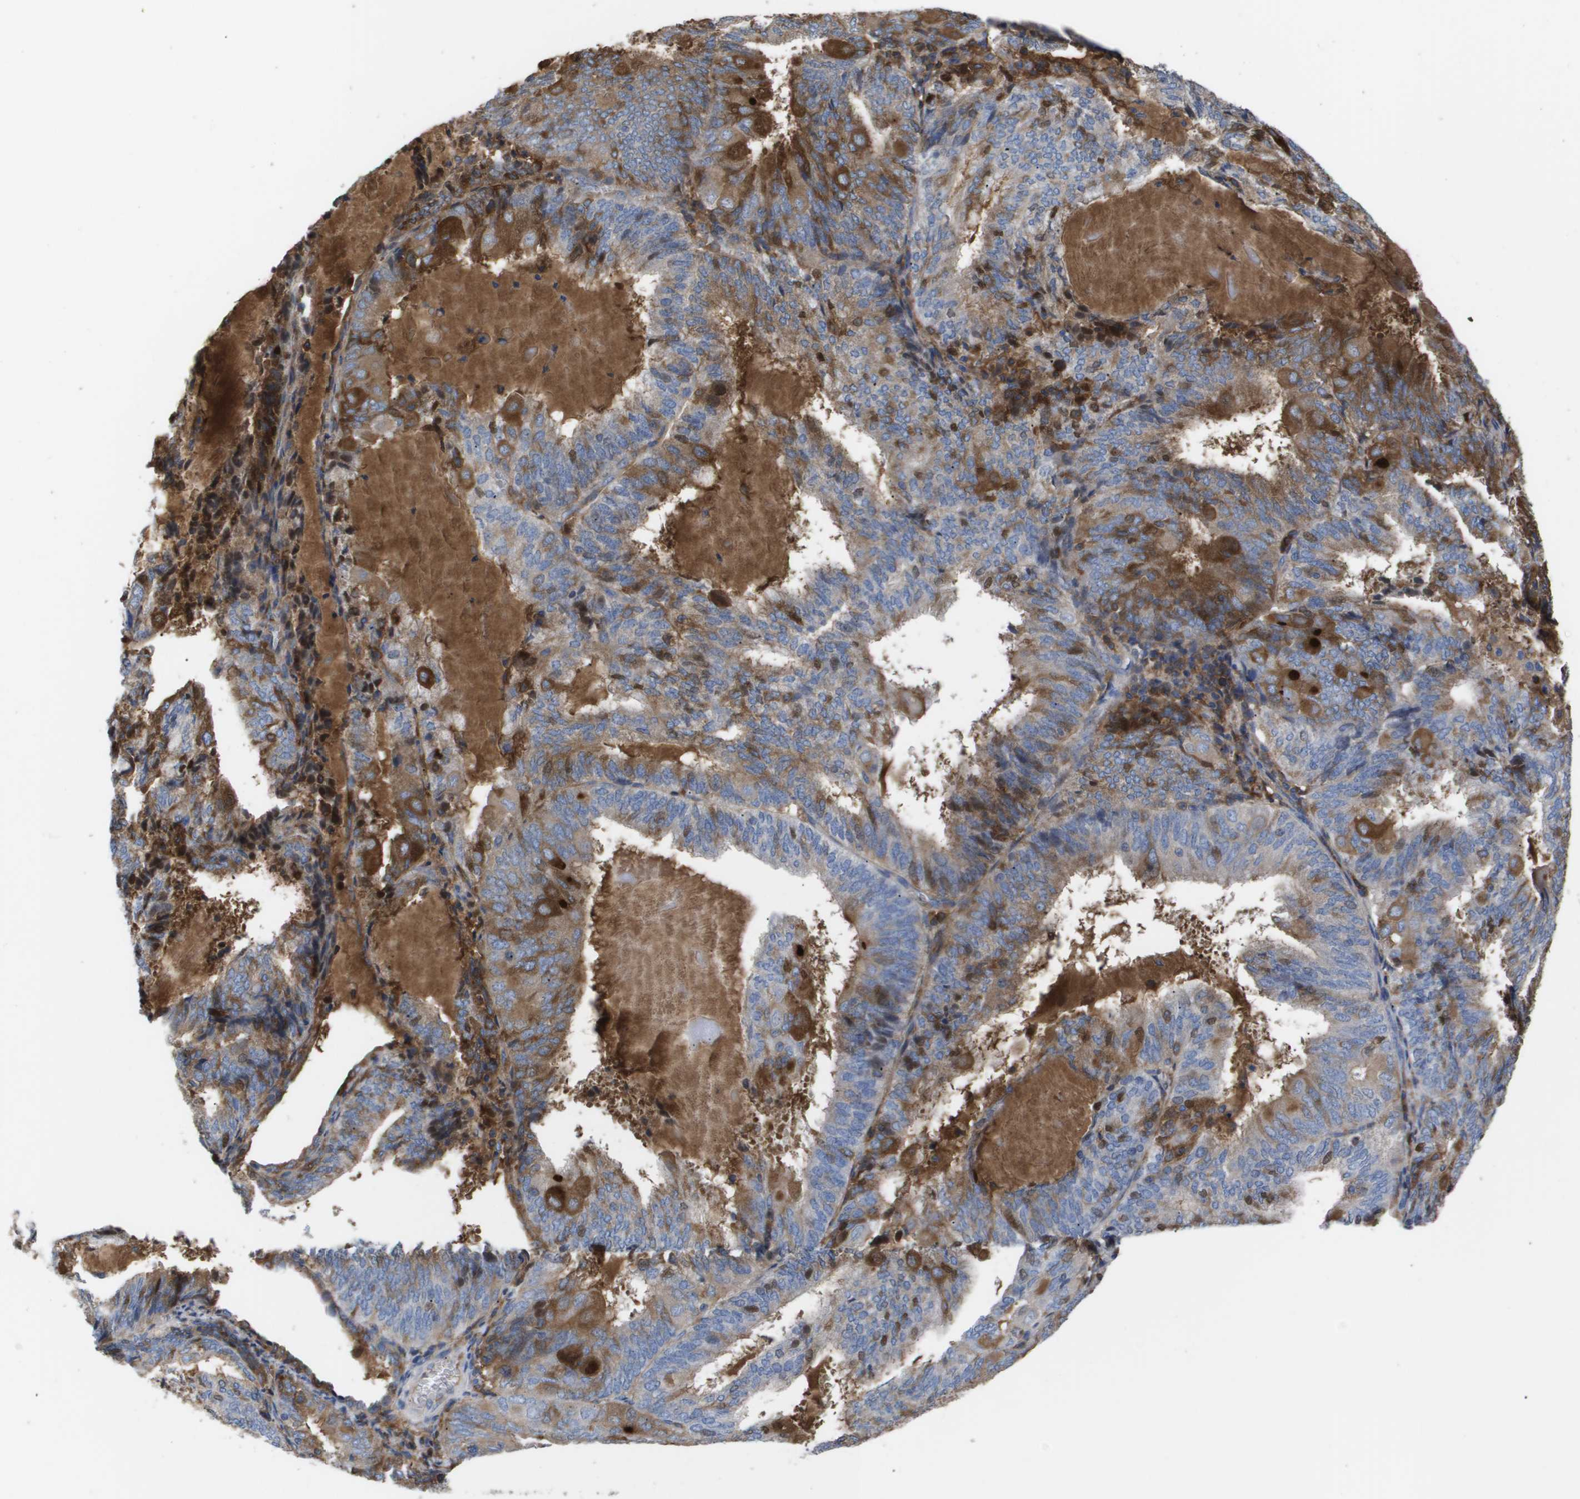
{"staining": {"intensity": "moderate", "quantity": "25%-75%", "location": "cytoplasmic/membranous"}, "tissue": "endometrial cancer", "cell_type": "Tumor cells", "image_type": "cancer", "snomed": [{"axis": "morphology", "description": "Adenocarcinoma, NOS"}, {"axis": "topography", "description": "Endometrium"}], "caption": "This photomicrograph exhibits immunohistochemistry (IHC) staining of human adenocarcinoma (endometrial), with medium moderate cytoplasmic/membranous positivity in about 25%-75% of tumor cells.", "gene": "SERPINA6", "patient": {"sex": "female", "age": 81}}